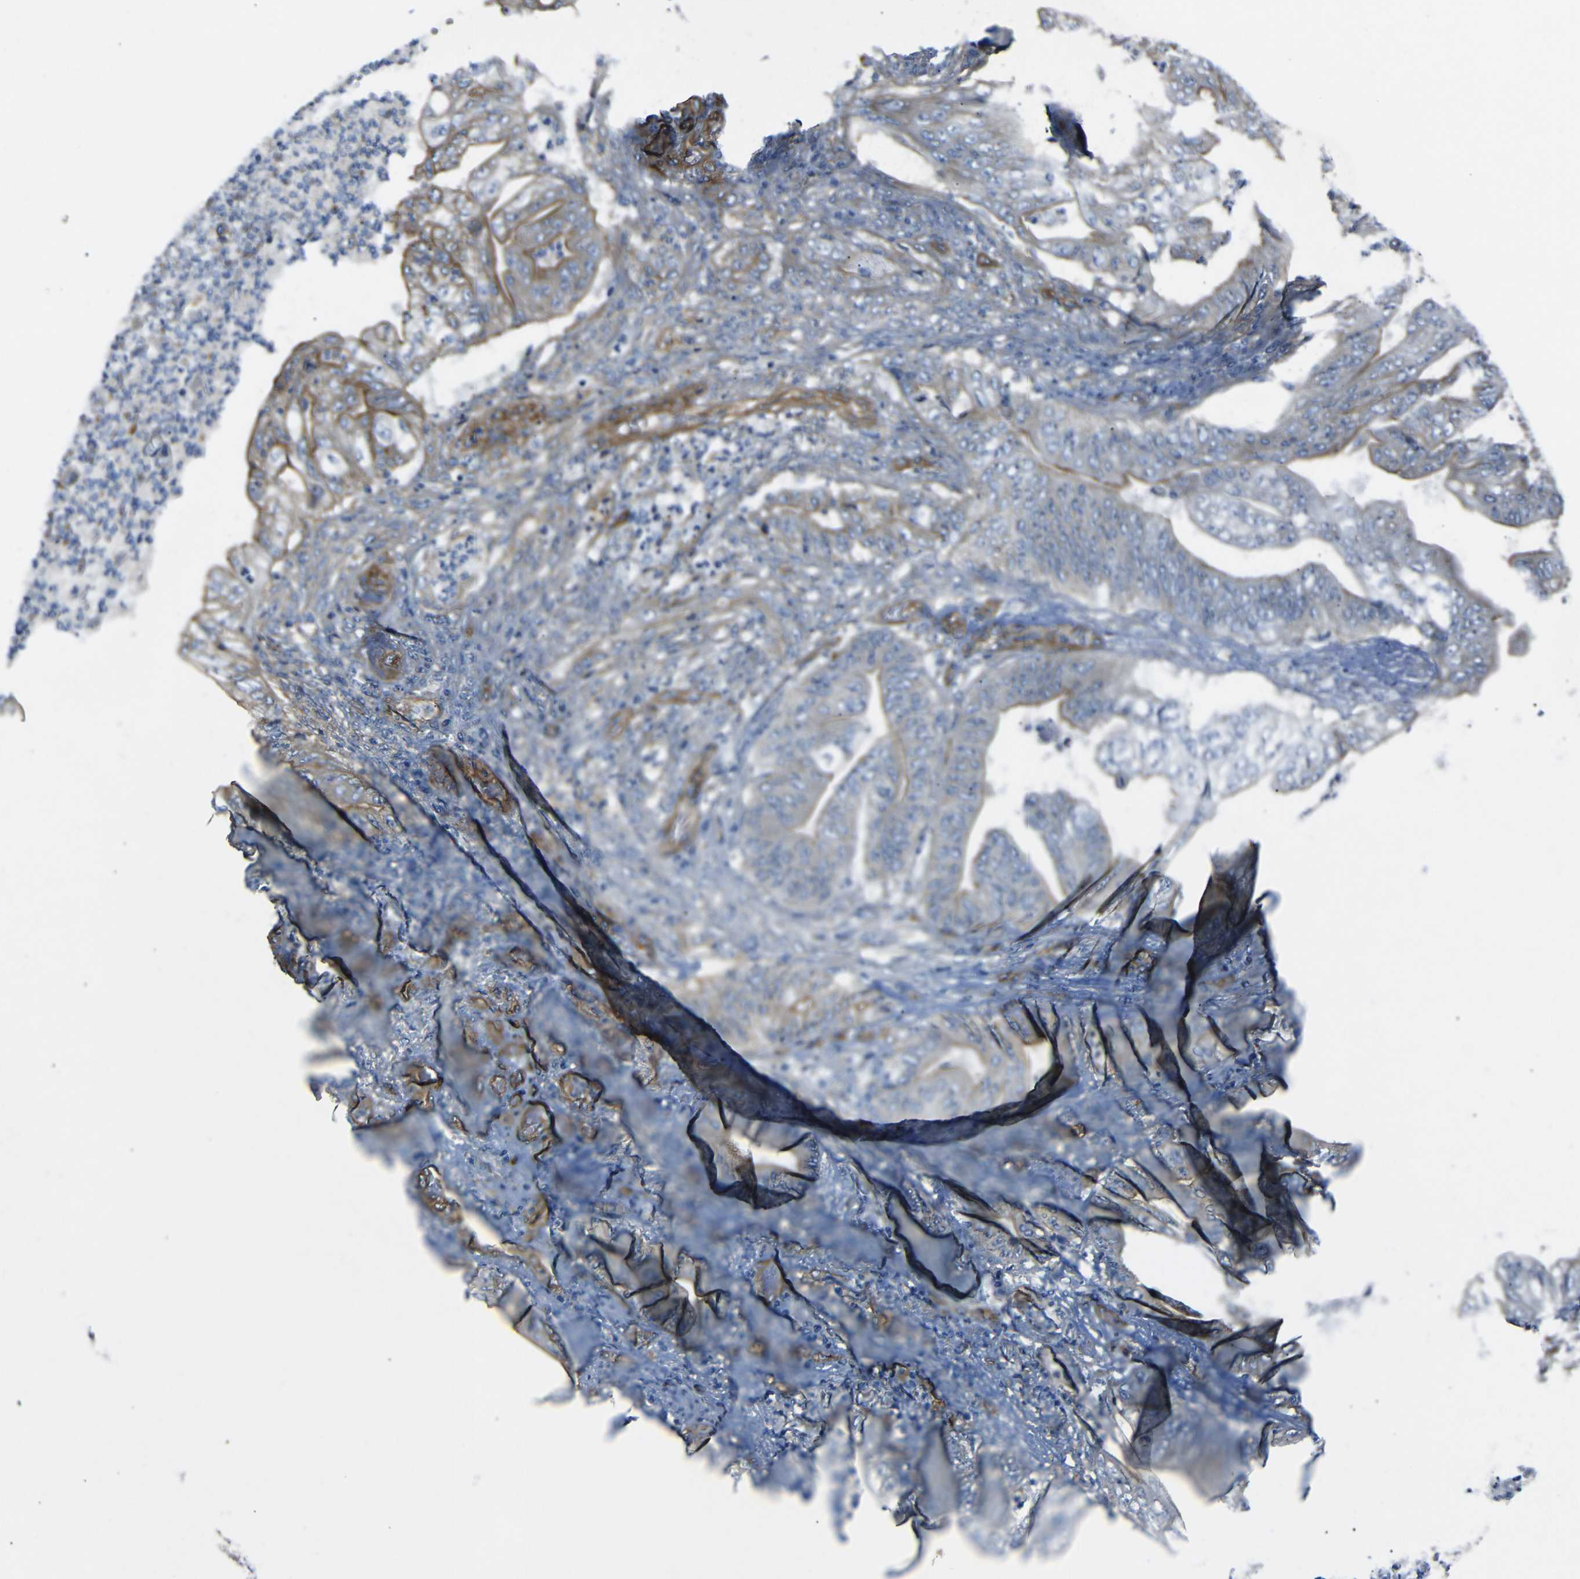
{"staining": {"intensity": "moderate", "quantity": "<25%", "location": "cytoplasmic/membranous"}, "tissue": "stomach cancer", "cell_type": "Tumor cells", "image_type": "cancer", "snomed": [{"axis": "morphology", "description": "Adenocarcinoma, NOS"}, {"axis": "topography", "description": "Stomach"}], "caption": "Stomach cancer stained with a brown dye demonstrates moderate cytoplasmic/membranous positive positivity in approximately <25% of tumor cells.", "gene": "MYO1B", "patient": {"sex": "female", "age": 73}}